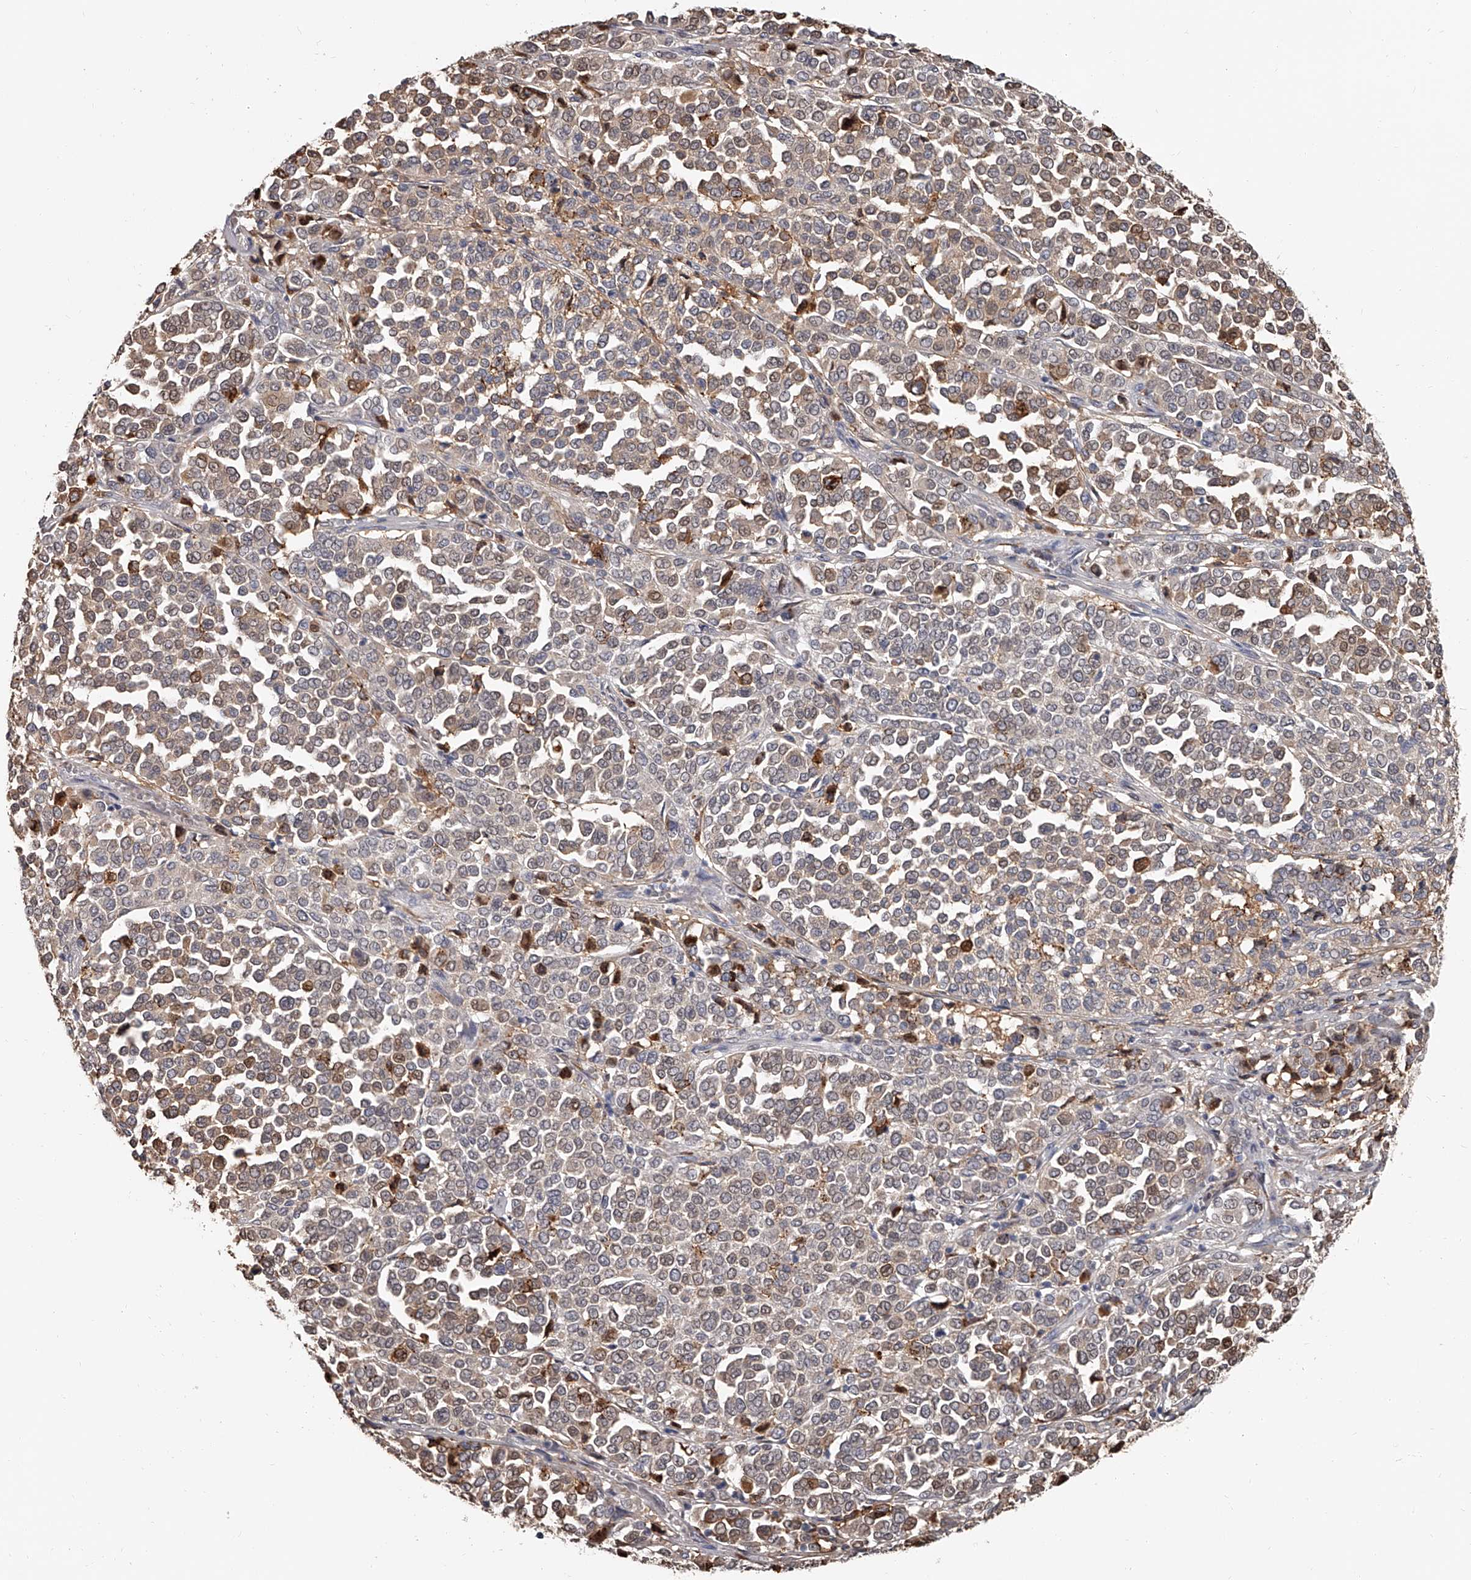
{"staining": {"intensity": "weak", "quantity": "<25%", "location": "cytoplasmic/membranous"}, "tissue": "melanoma", "cell_type": "Tumor cells", "image_type": "cancer", "snomed": [{"axis": "morphology", "description": "Malignant melanoma, Metastatic site"}, {"axis": "topography", "description": "Pancreas"}], "caption": "Image shows no significant protein expression in tumor cells of malignant melanoma (metastatic site). (Brightfield microscopy of DAB (3,3'-diaminobenzidine) immunohistochemistry (IHC) at high magnification).", "gene": "PACSIN1", "patient": {"sex": "female", "age": 30}}